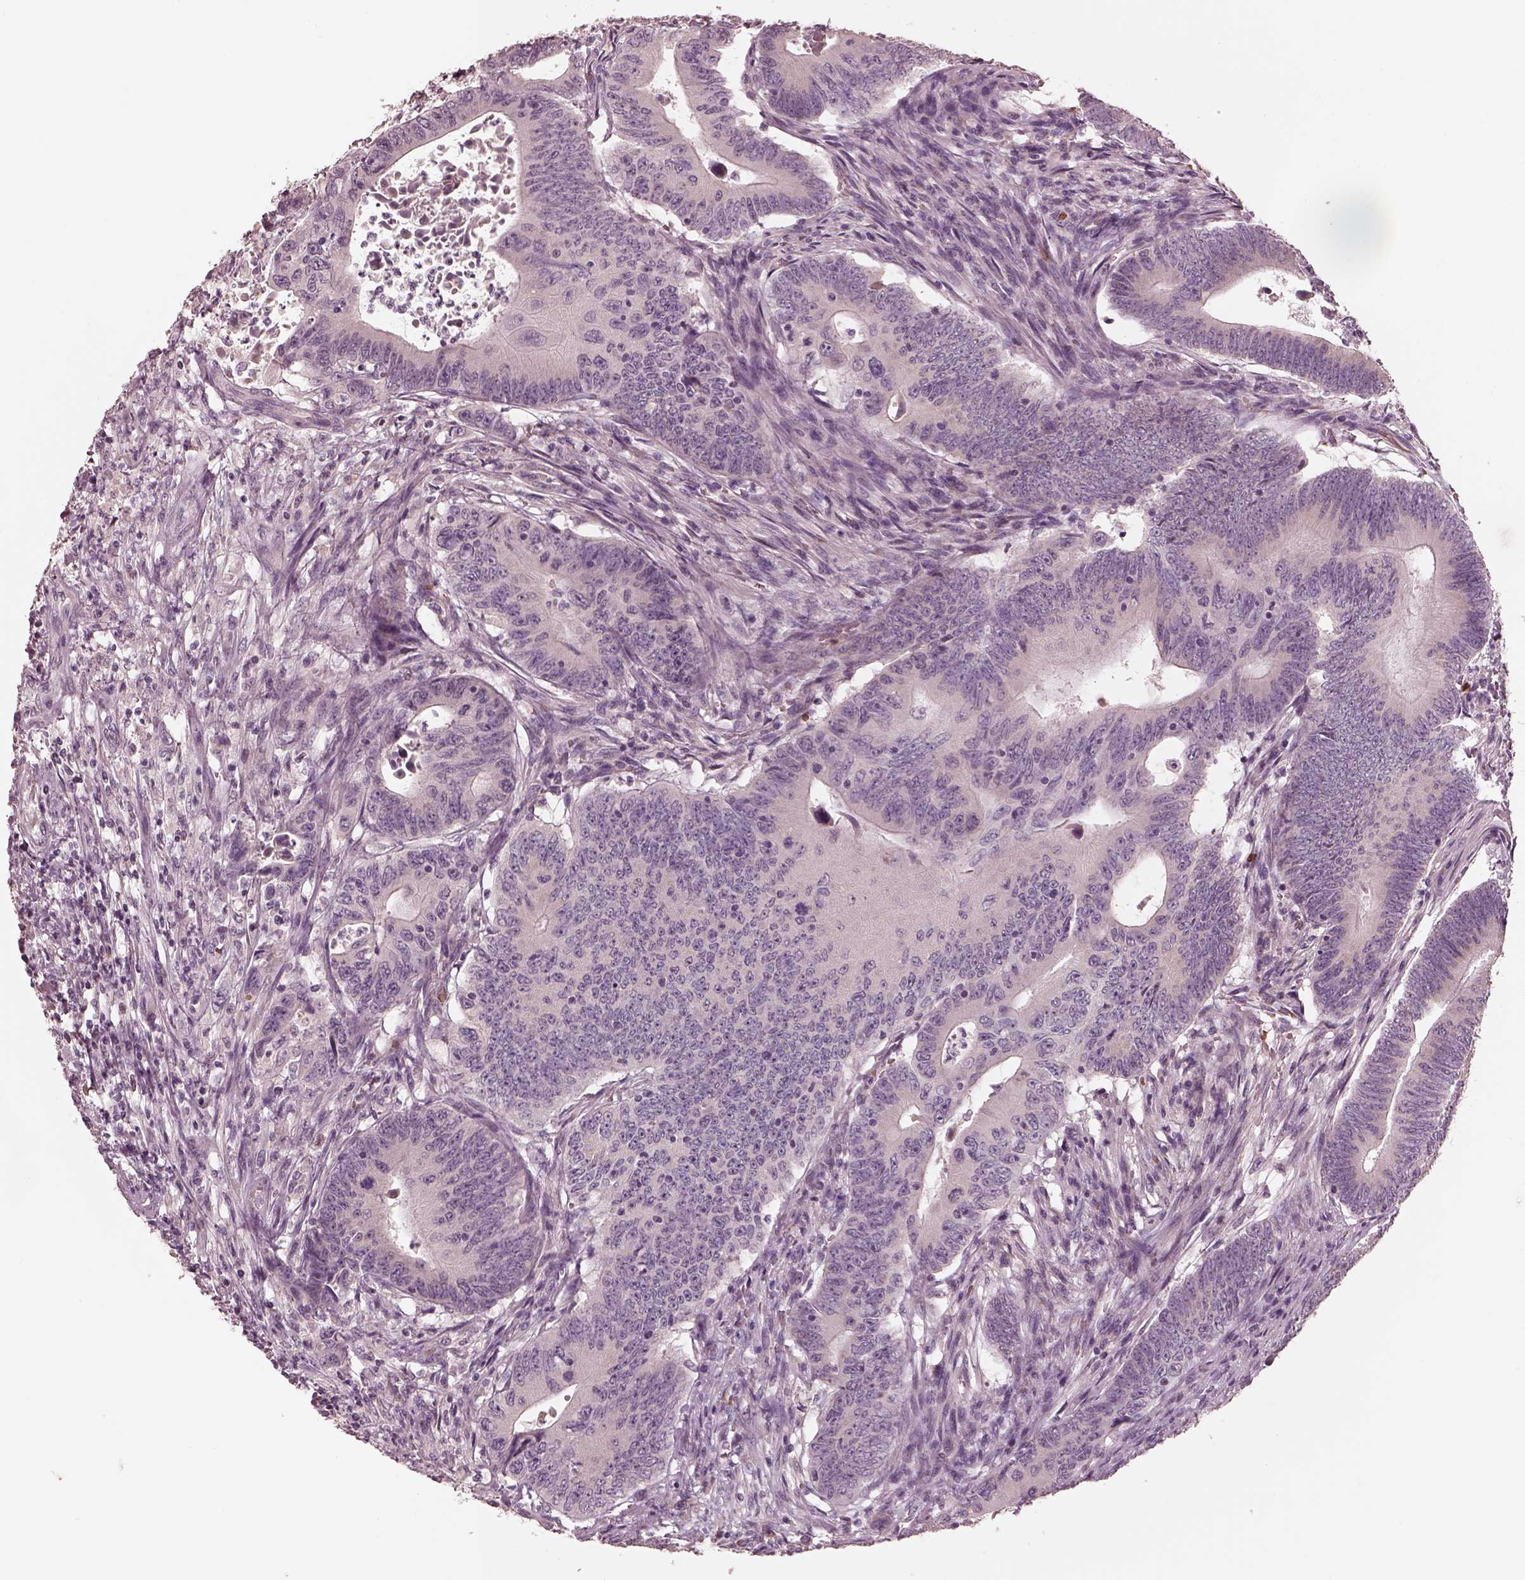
{"staining": {"intensity": "negative", "quantity": "none", "location": "none"}, "tissue": "colorectal cancer", "cell_type": "Tumor cells", "image_type": "cancer", "snomed": [{"axis": "morphology", "description": "Adenocarcinoma, NOS"}, {"axis": "topography", "description": "Colon"}], "caption": "The photomicrograph demonstrates no staining of tumor cells in colorectal cancer (adenocarcinoma).", "gene": "ANKLE1", "patient": {"sex": "female", "age": 90}}